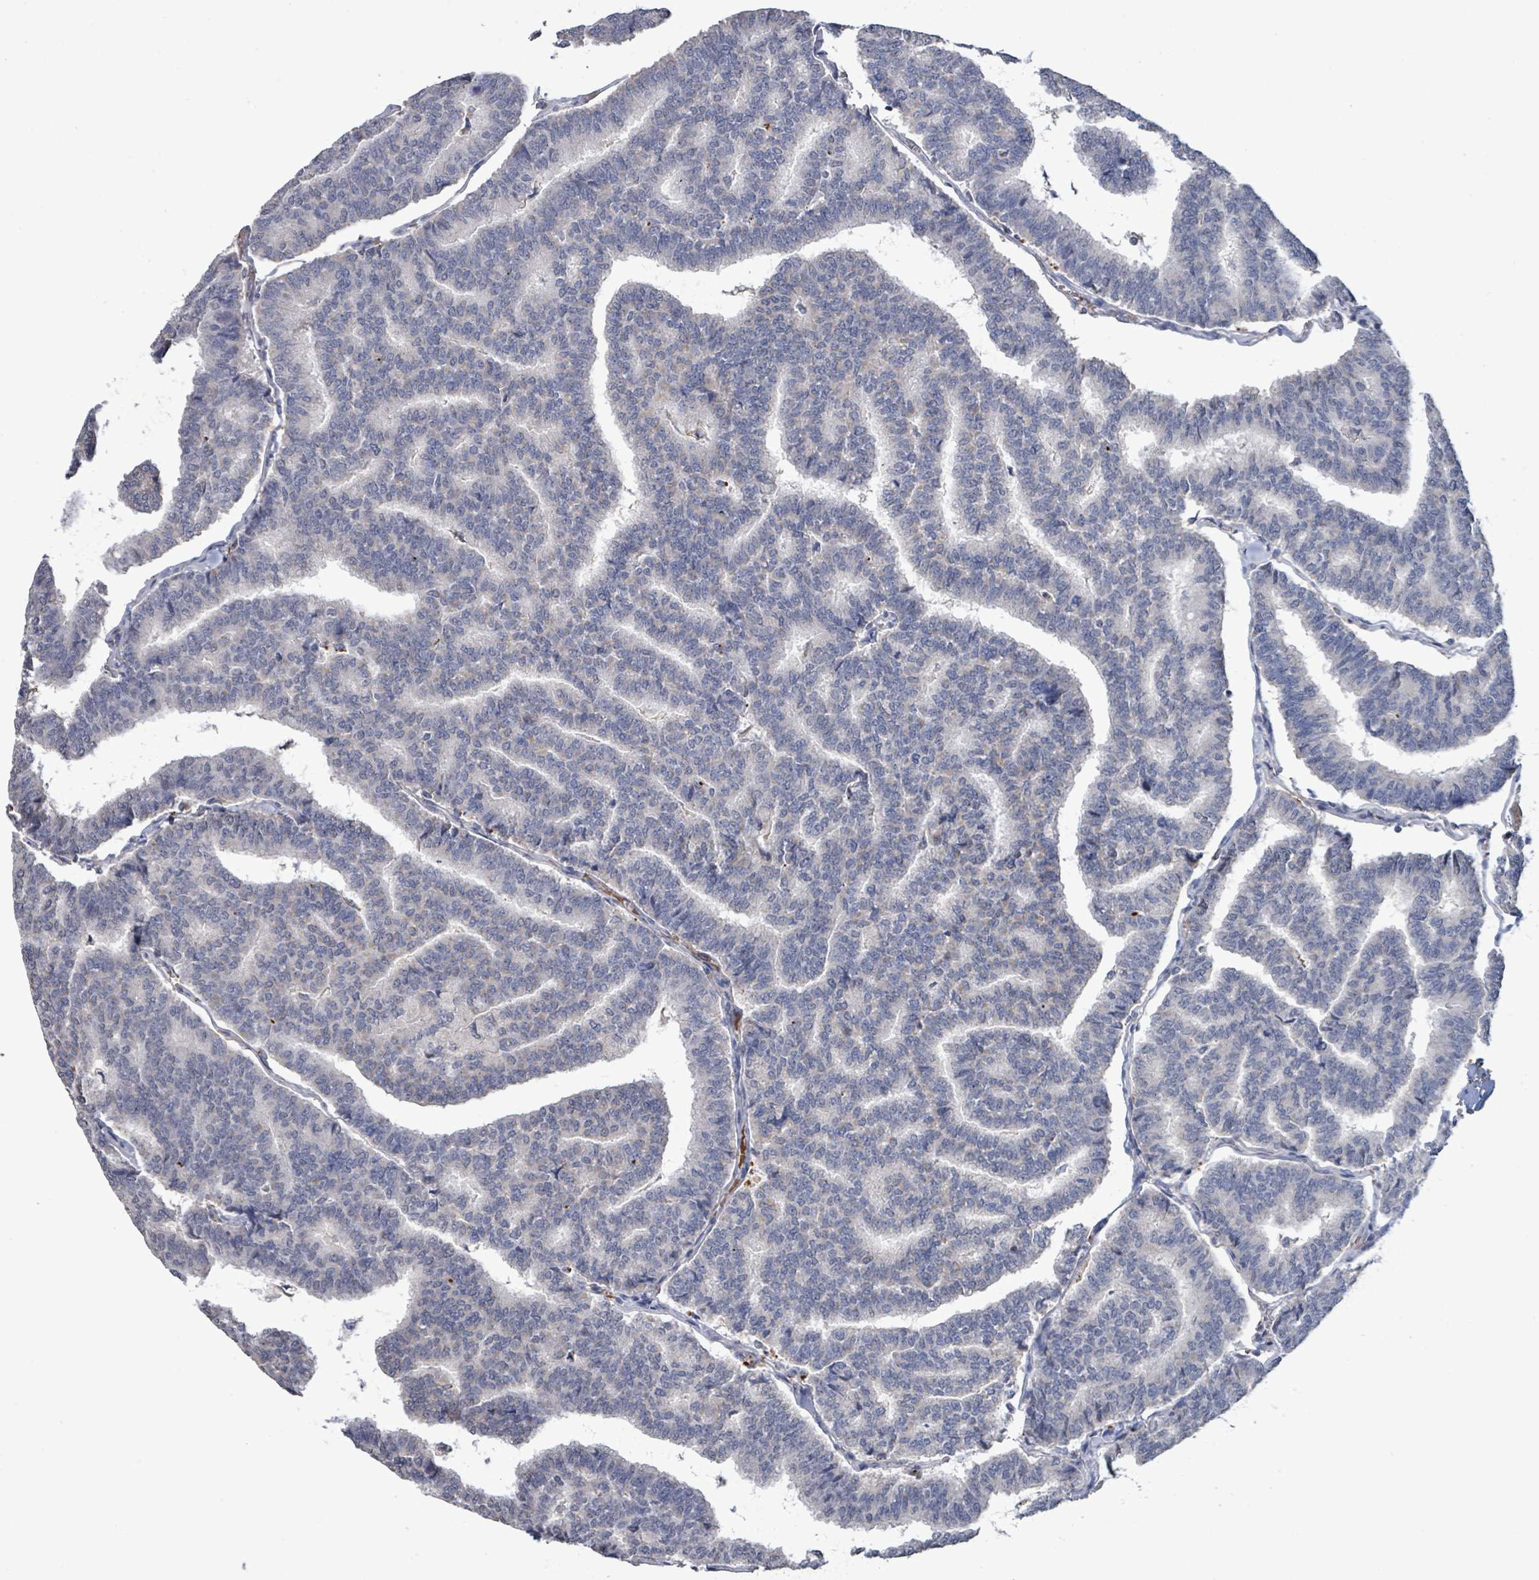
{"staining": {"intensity": "negative", "quantity": "none", "location": "none"}, "tissue": "thyroid cancer", "cell_type": "Tumor cells", "image_type": "cancer", "snomed": [{"axis": "morphology", "description": "Papillary adenocarcinoma, NOS"}, {"axis": "topography", "description": "Thyroid gland"}], "caption": "IHC photomicrograph of human thyroid cancer (papillary adenocarcinoma) stained for a protein (brown), which exhibits no expression in tumor cells.", "gene": "SEBOX", "patient": {"sex": "female", "age": 35}}